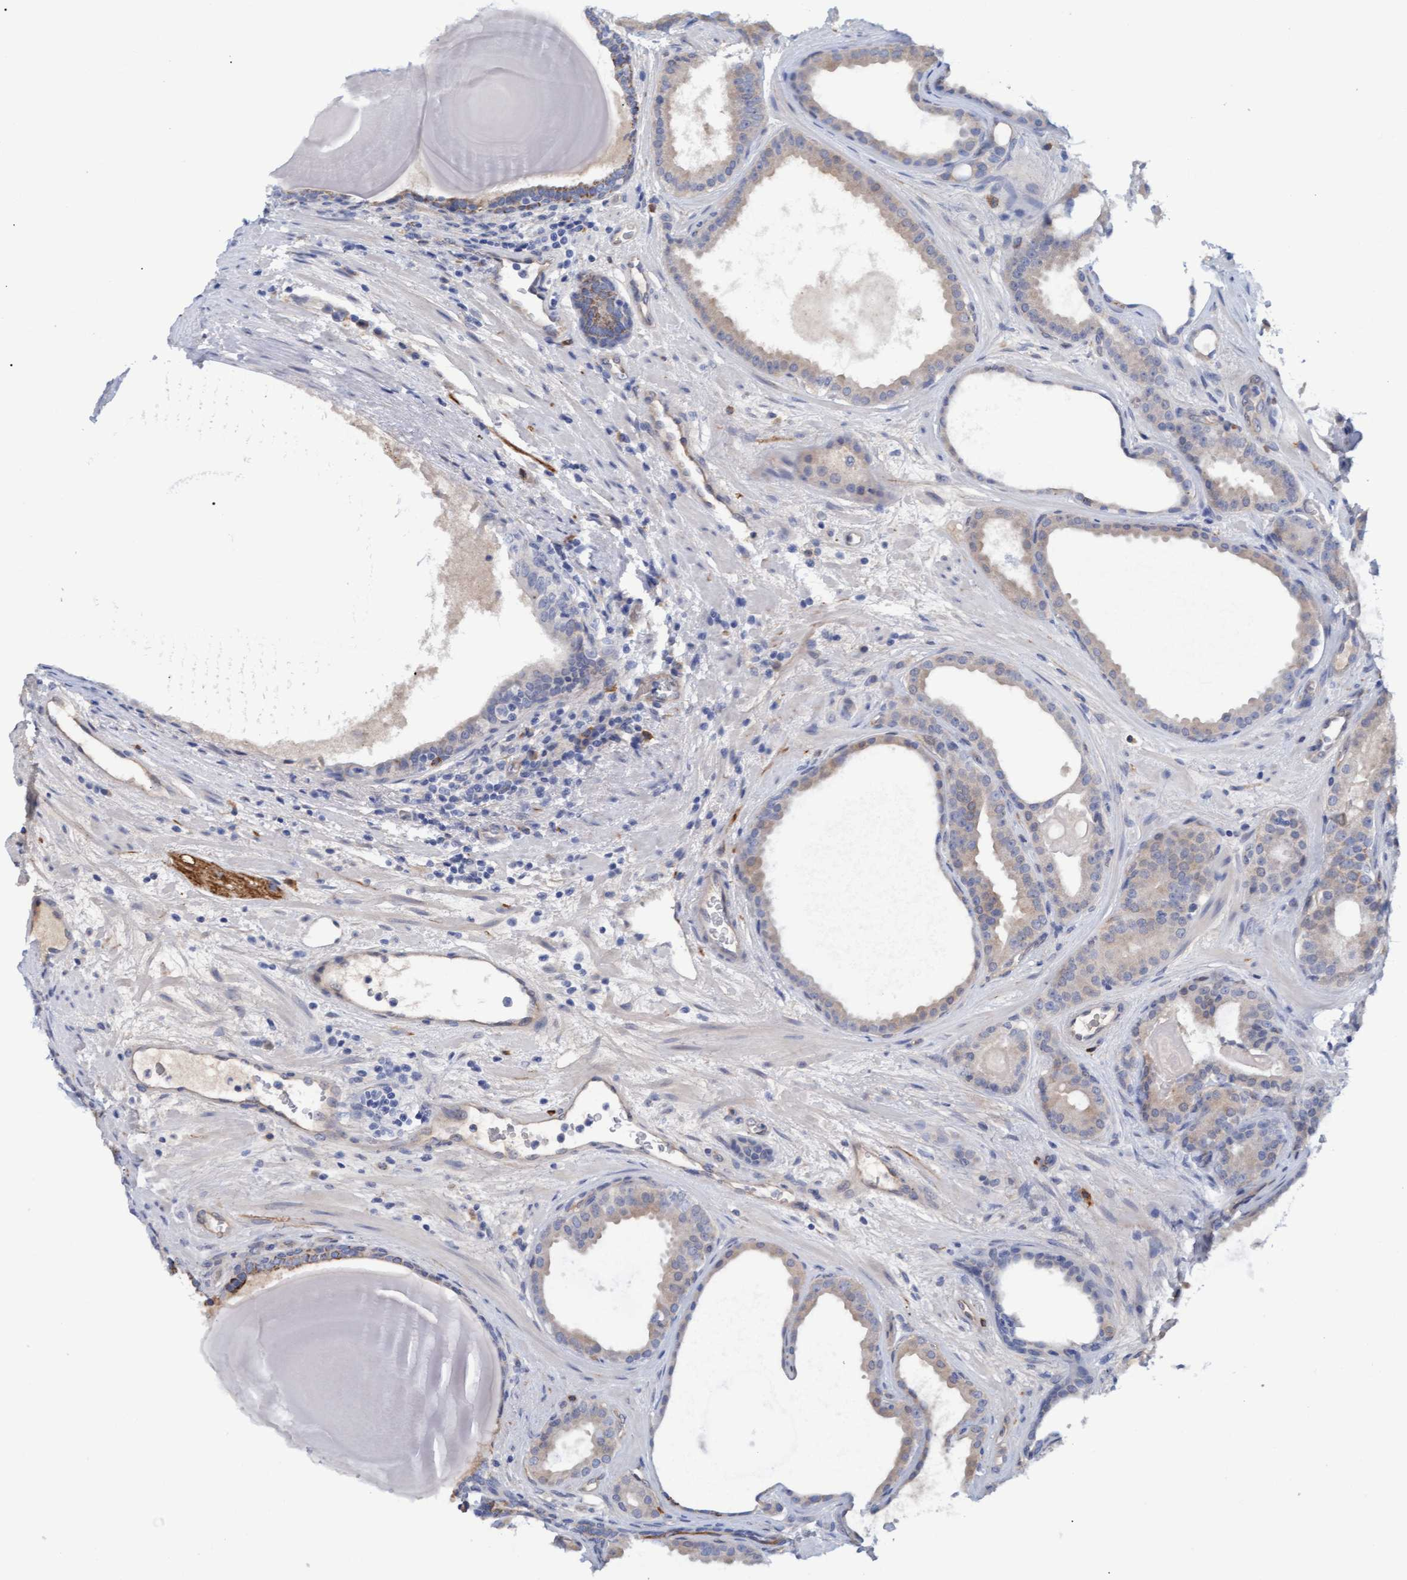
{"staining": {"intensity": "weak", "quantity": ">75%", "location": "cytoplasmic/membranous"}, "tissue": "prostate cancer", "cell_type": "Tumor cells", "image_type": "cancer", "snomed": [{"axis": "morphology", "description": "Adenocarcinoma, High grade"}, {"axis": "topography", "description": "Prostate"}], "caption": "Immunohistochemistry of human high-grade adenocarcinoma (prostate) displays low levels of weak cytoplasmic/membranous staining in approximately >75% of tumor cells.", "gene": "STXBP1", "patient": {"sex": "male", "age": 60}}